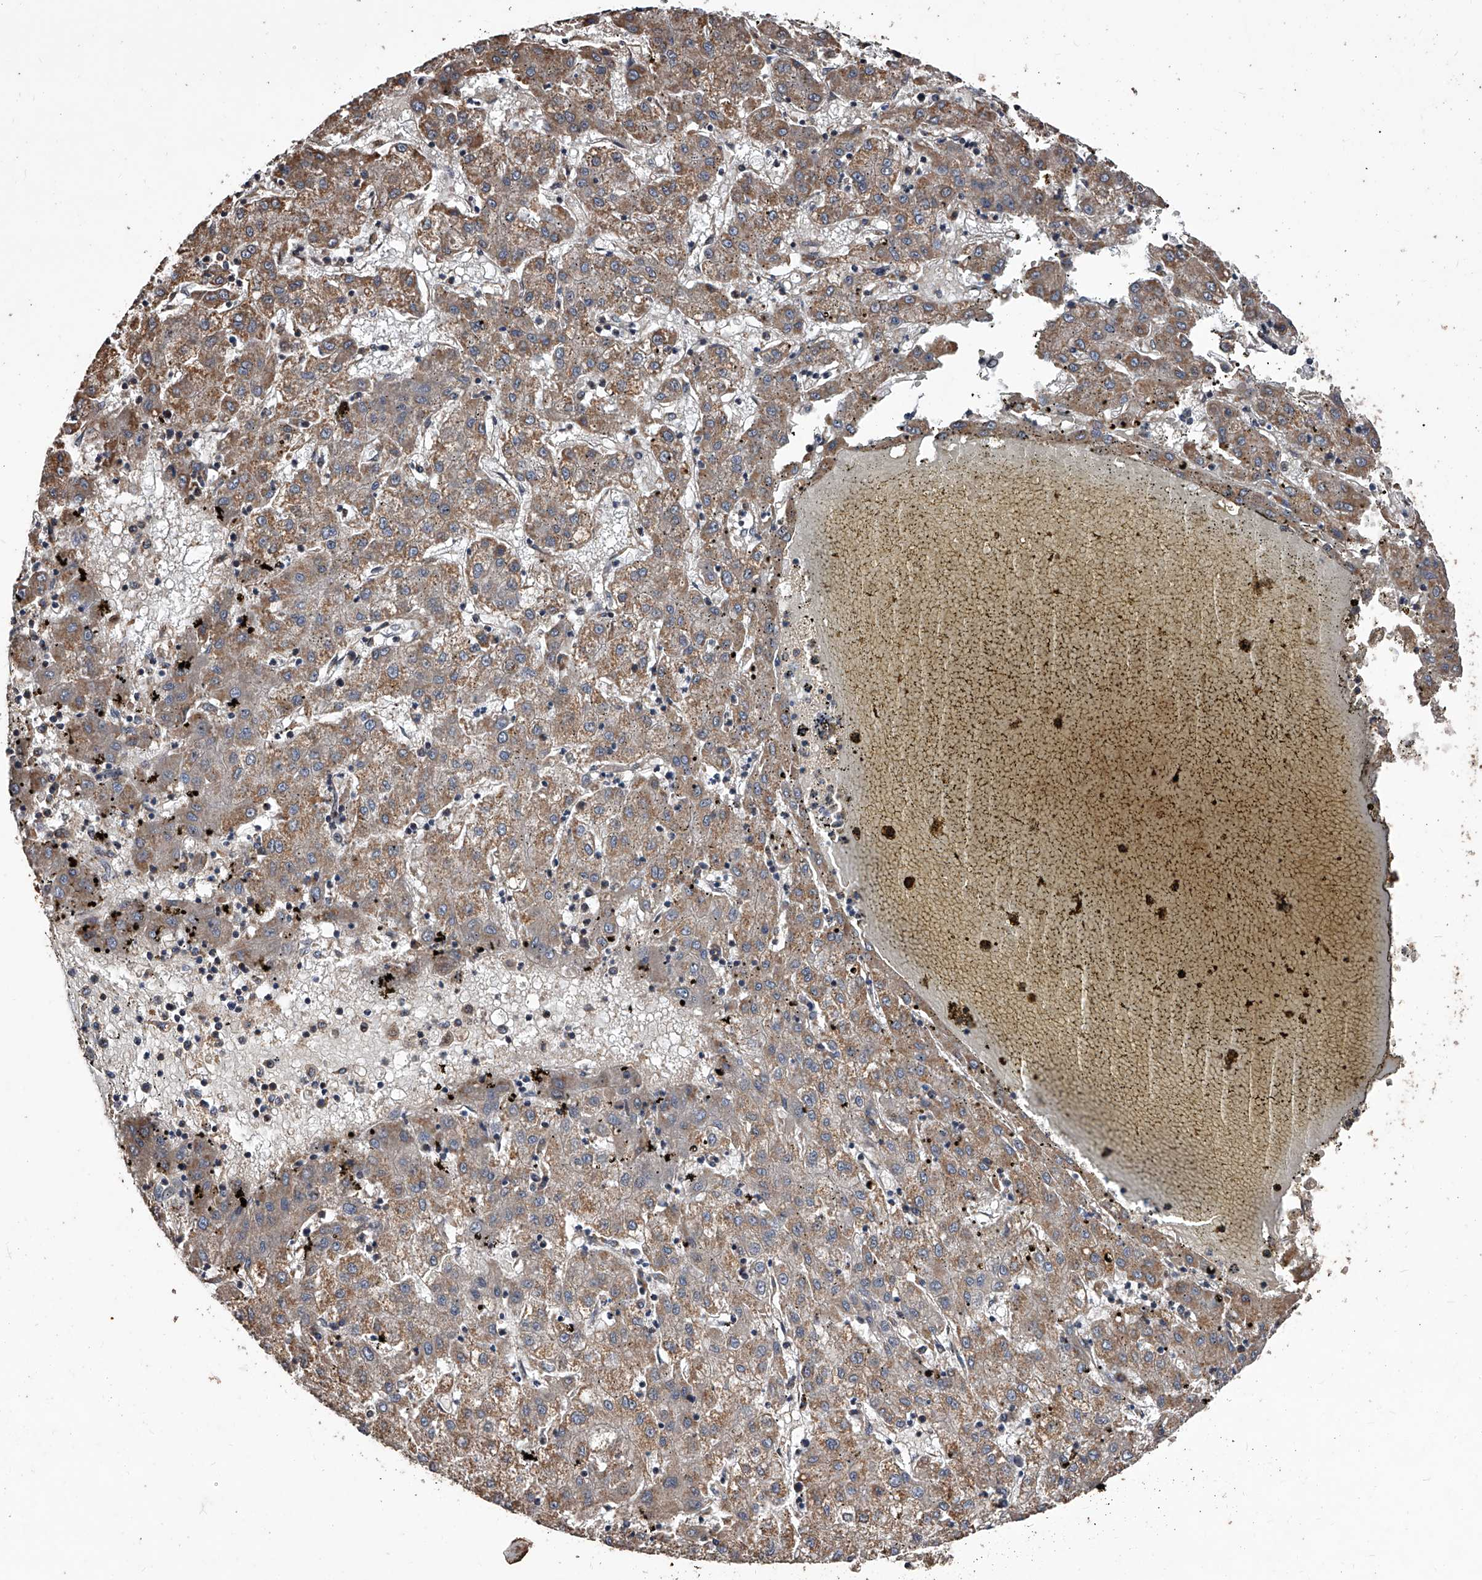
{"staining": {"intensity": "moderate", "quantity": ">75%", "location": "cytoplasmic/membranous"}, "tissue": "liver cancer", "cell_type": "Tumor cells", "image_type": "cancer", "snomed": [{"axis": "morphology", "description": "Carcinoma, Hepatocellular, NOS"}, {"axis": "topography", "description": "Liver"}], "caption": "A micrograph of human hepatocellular carcinoma (liver) stained for a protein displays moderate cytoplasmic/membranous brown staining in tumor cells. (Stains: DAB (3,3'-diaminobenzidine) in brown, nuclei in blue, Microscopy: brightfield microscopy at high magnification).", "gene": "LTV1", "patient": {"sex": "male", "age": 72}}